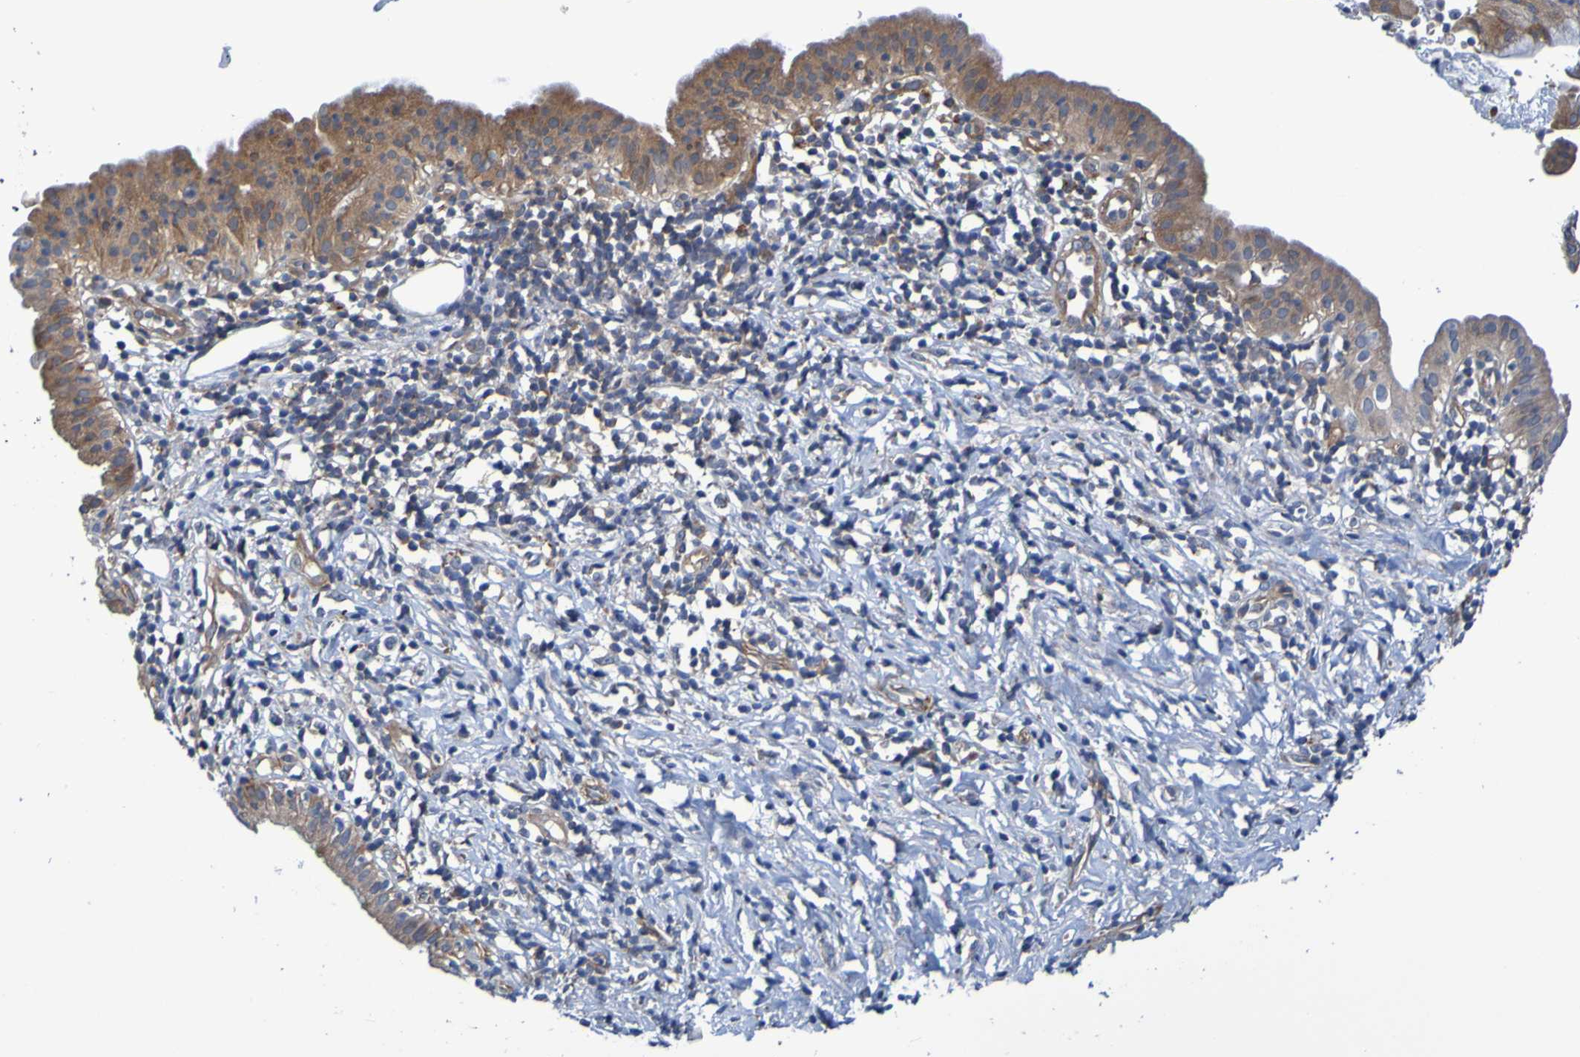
{"staining": {"intensity": "moderate", "quantity": ">75%", "location": "cytoplasmic/membranous"}, "tissue": "pancreatic cancer", "cell_type": "Tumor cells", "image_type": "cancer", "snomed": [{"axis": "morphology", "description": "Adenocarcinoma, NOS"}, {"axis": "morphology", "description": "Adenocarcinoma, metastatic, NOS"}, {"axis": "topography", "description": "Lymph node"}, {"axis": "topography", "description": "Pancreas"}, {"axis": "topography", "description": "Duodenum"}], "caption": "This is a micrograph of immunohistochemistry (IHC) staining of pancreatic cancer (adenocarcinoma), which shows moderate positivity in the cytoplasmic/membranous of tumor cells.", "gene": "SDK1", "patient": {"sex": "female", "age": 64}}